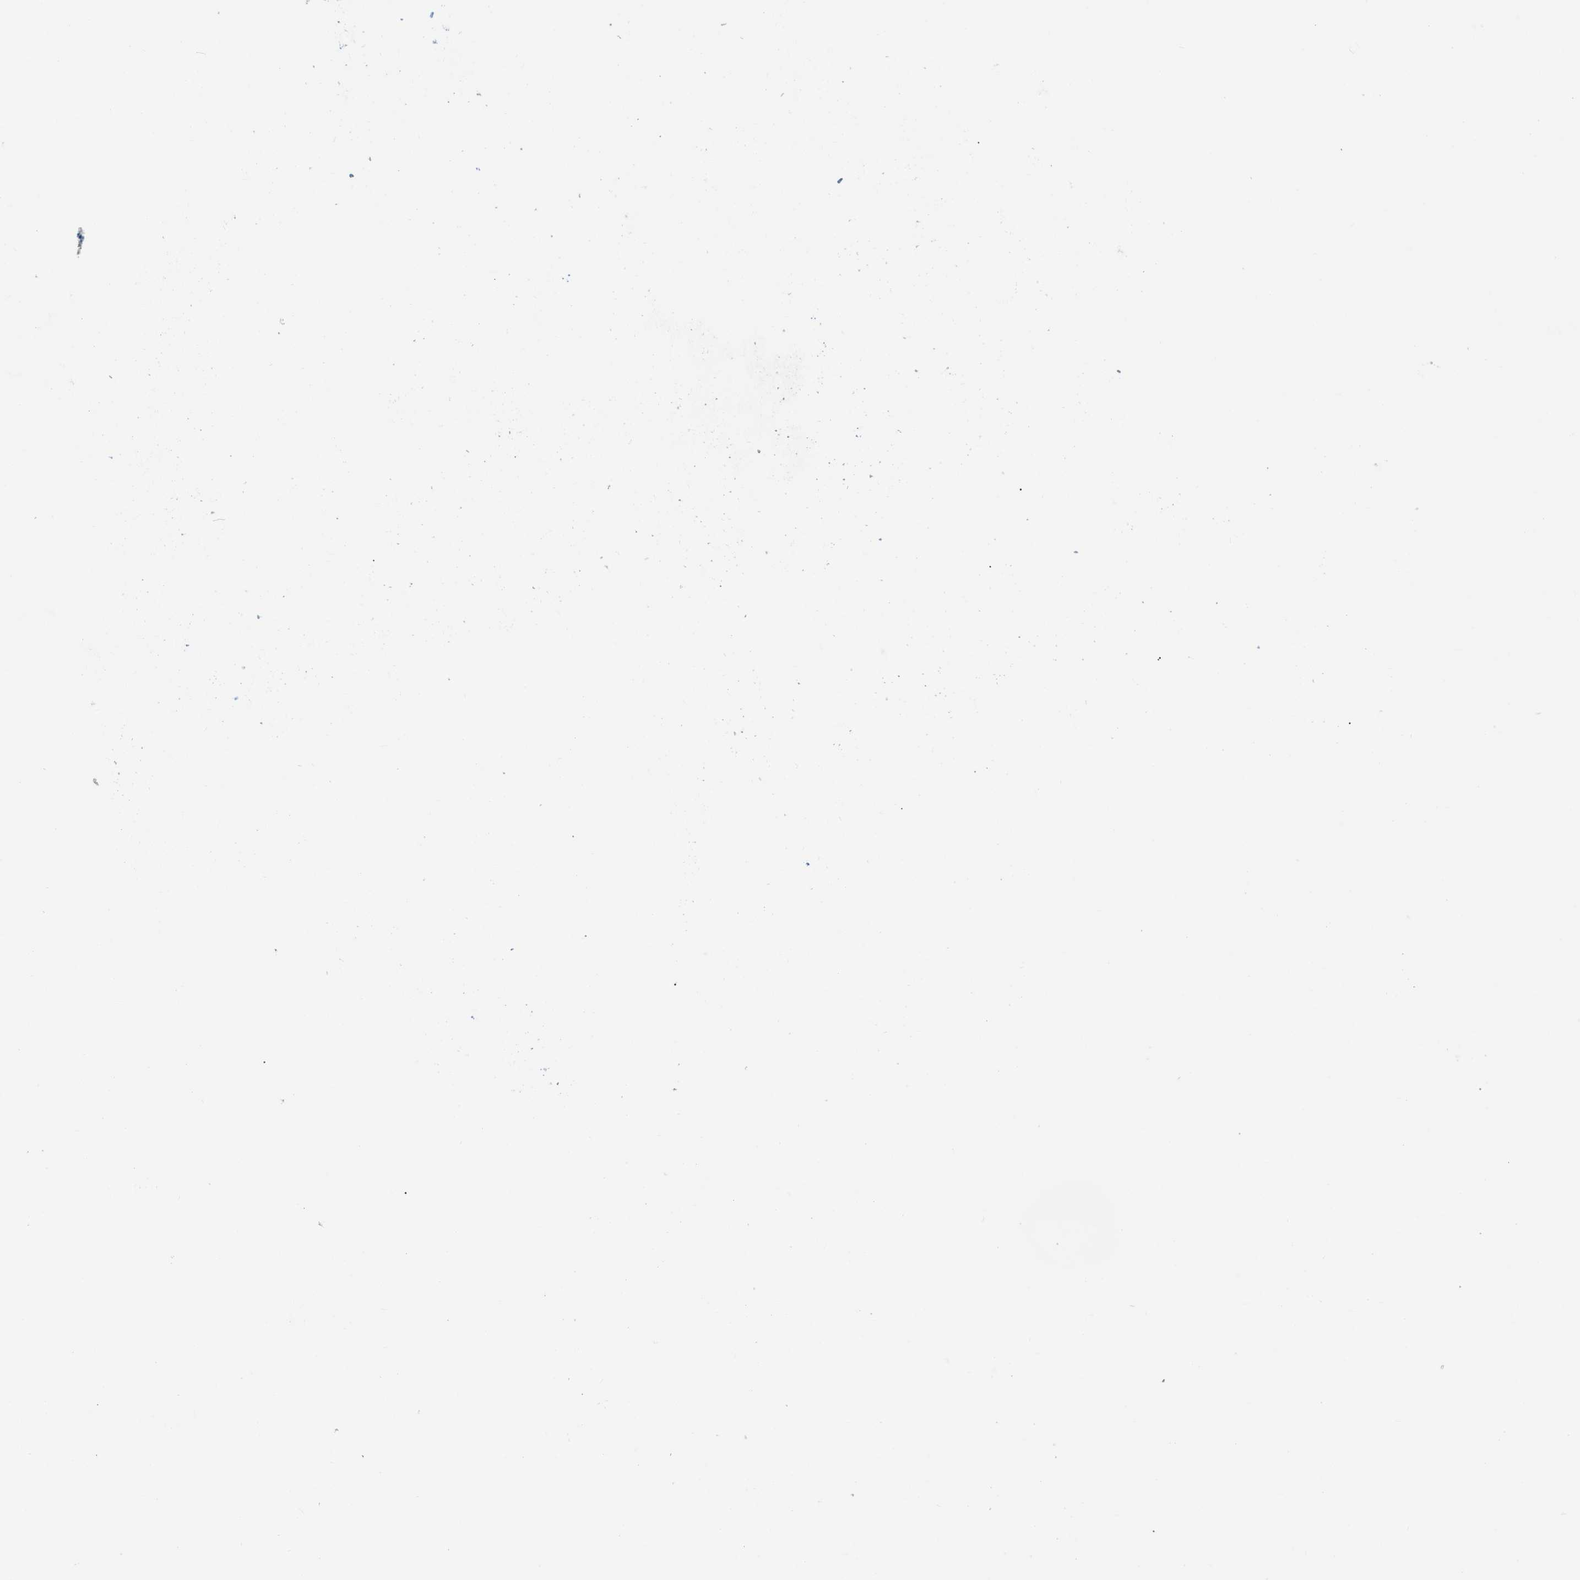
{"staining": {"intensity": "weak", "quantity": ">75%", "location": "cytoplasmic/membranous"}, "tissue": "melanoma", "cell_type": "Tumor cells", "image_type": "cancer", "snomed": [{"axis": "morphology", "description": "Malignant melanoma, NOS"}, {"axis": "topography", "description": "Skin"}], "caption": "Tumor cells show weak cytoplasmic/membranous expression in approximately >75% of cells in melanoma.", "gene": "UAP1", "patient": {"sex": "male", "age": 53}}